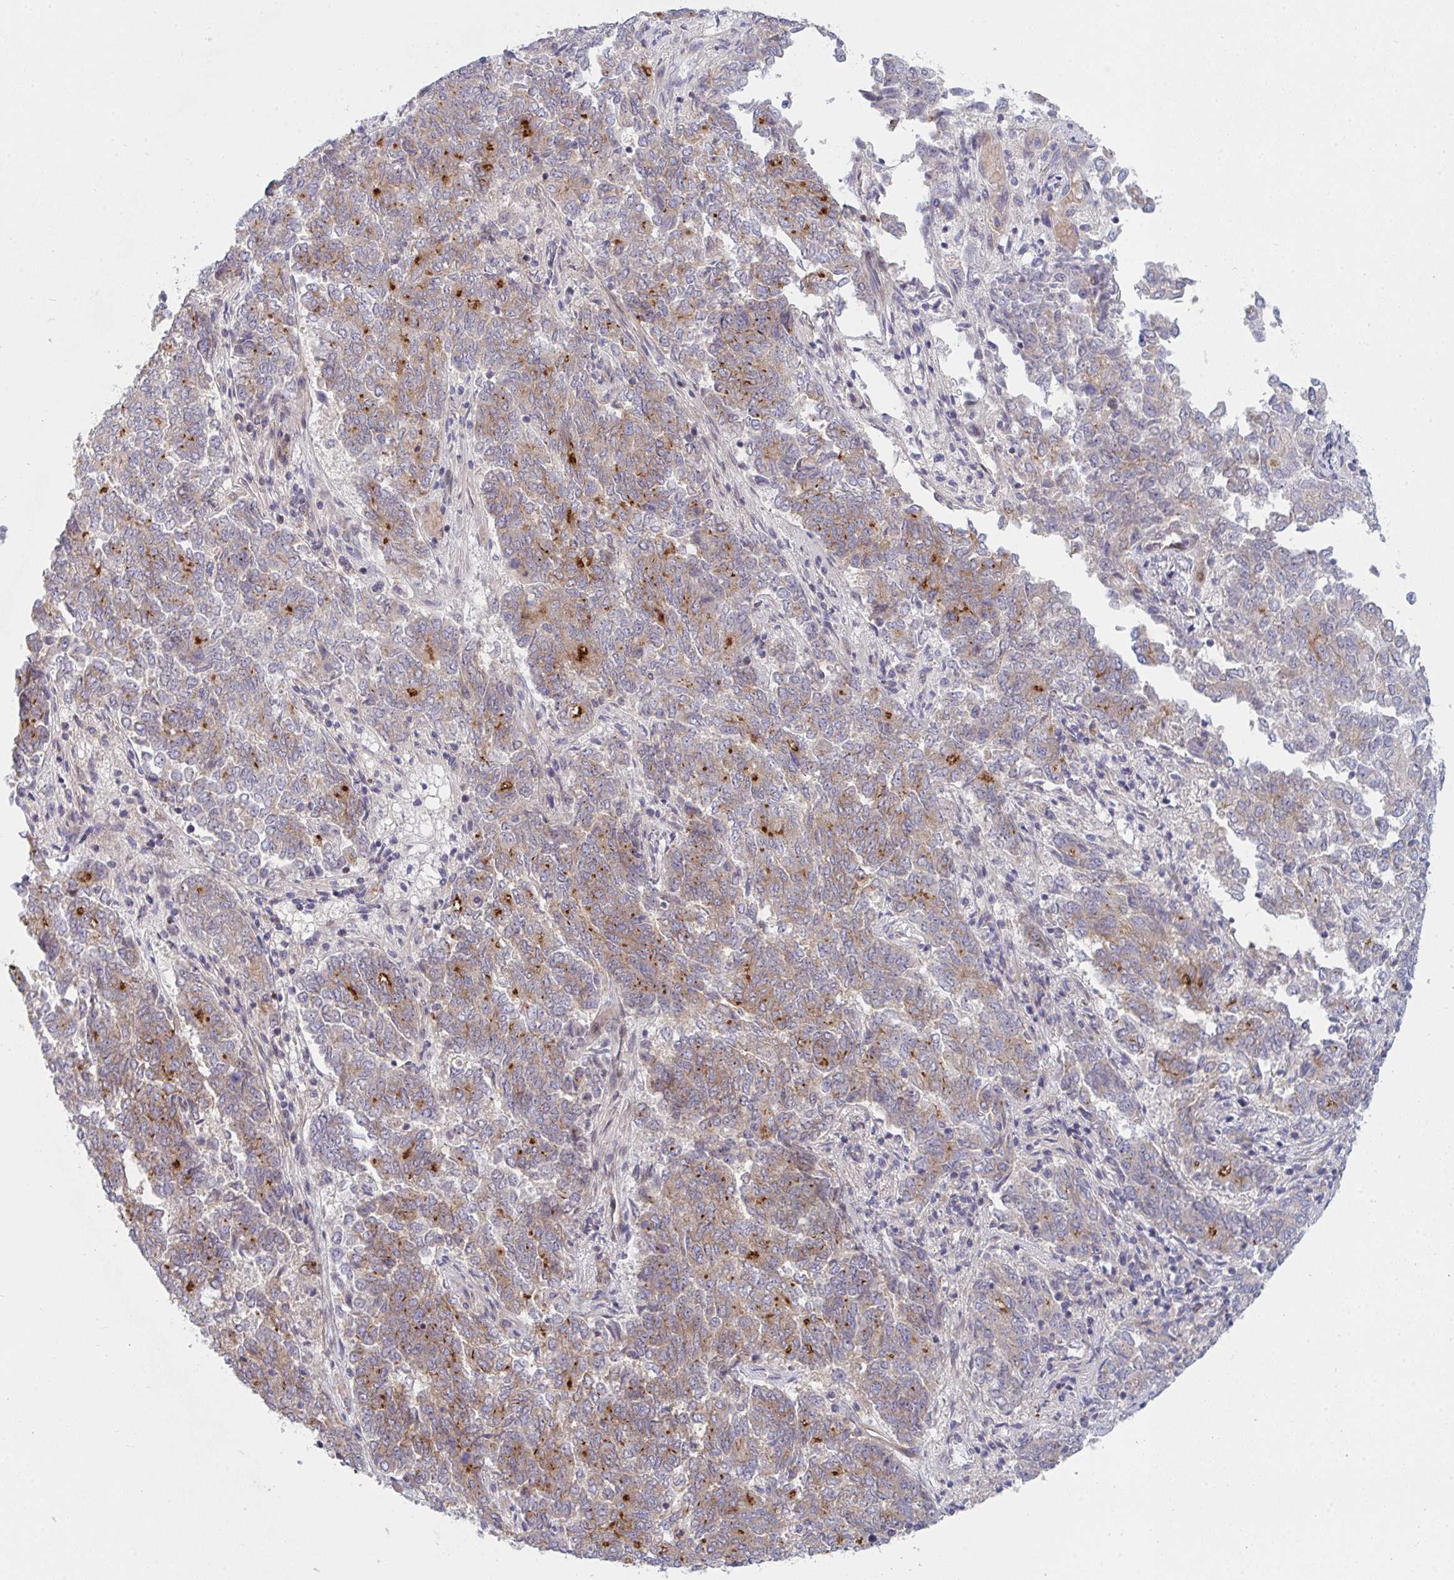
{"staining": {"intensity": "moderate", "quantity": "25%-75%", "location": "cytoplasmic/membranous"}, "tissue": "endometrial cancer", "cell_type": "Tumor cells", "image_type": "cancer", "snomed": [{"axis": "morphology", "description": "Adenocarcinoma, NOS"}, {"axis": "topography", "description": "Endometrium"}], "caption": "A brown stain highlights moderate cytoplasmic/membranous positivity of a protein in human endometrial cancer (adenocarcinoma) tumor cells.", "gene": "TNFSF4", "patient": {"sex": "female", "age": 80}}